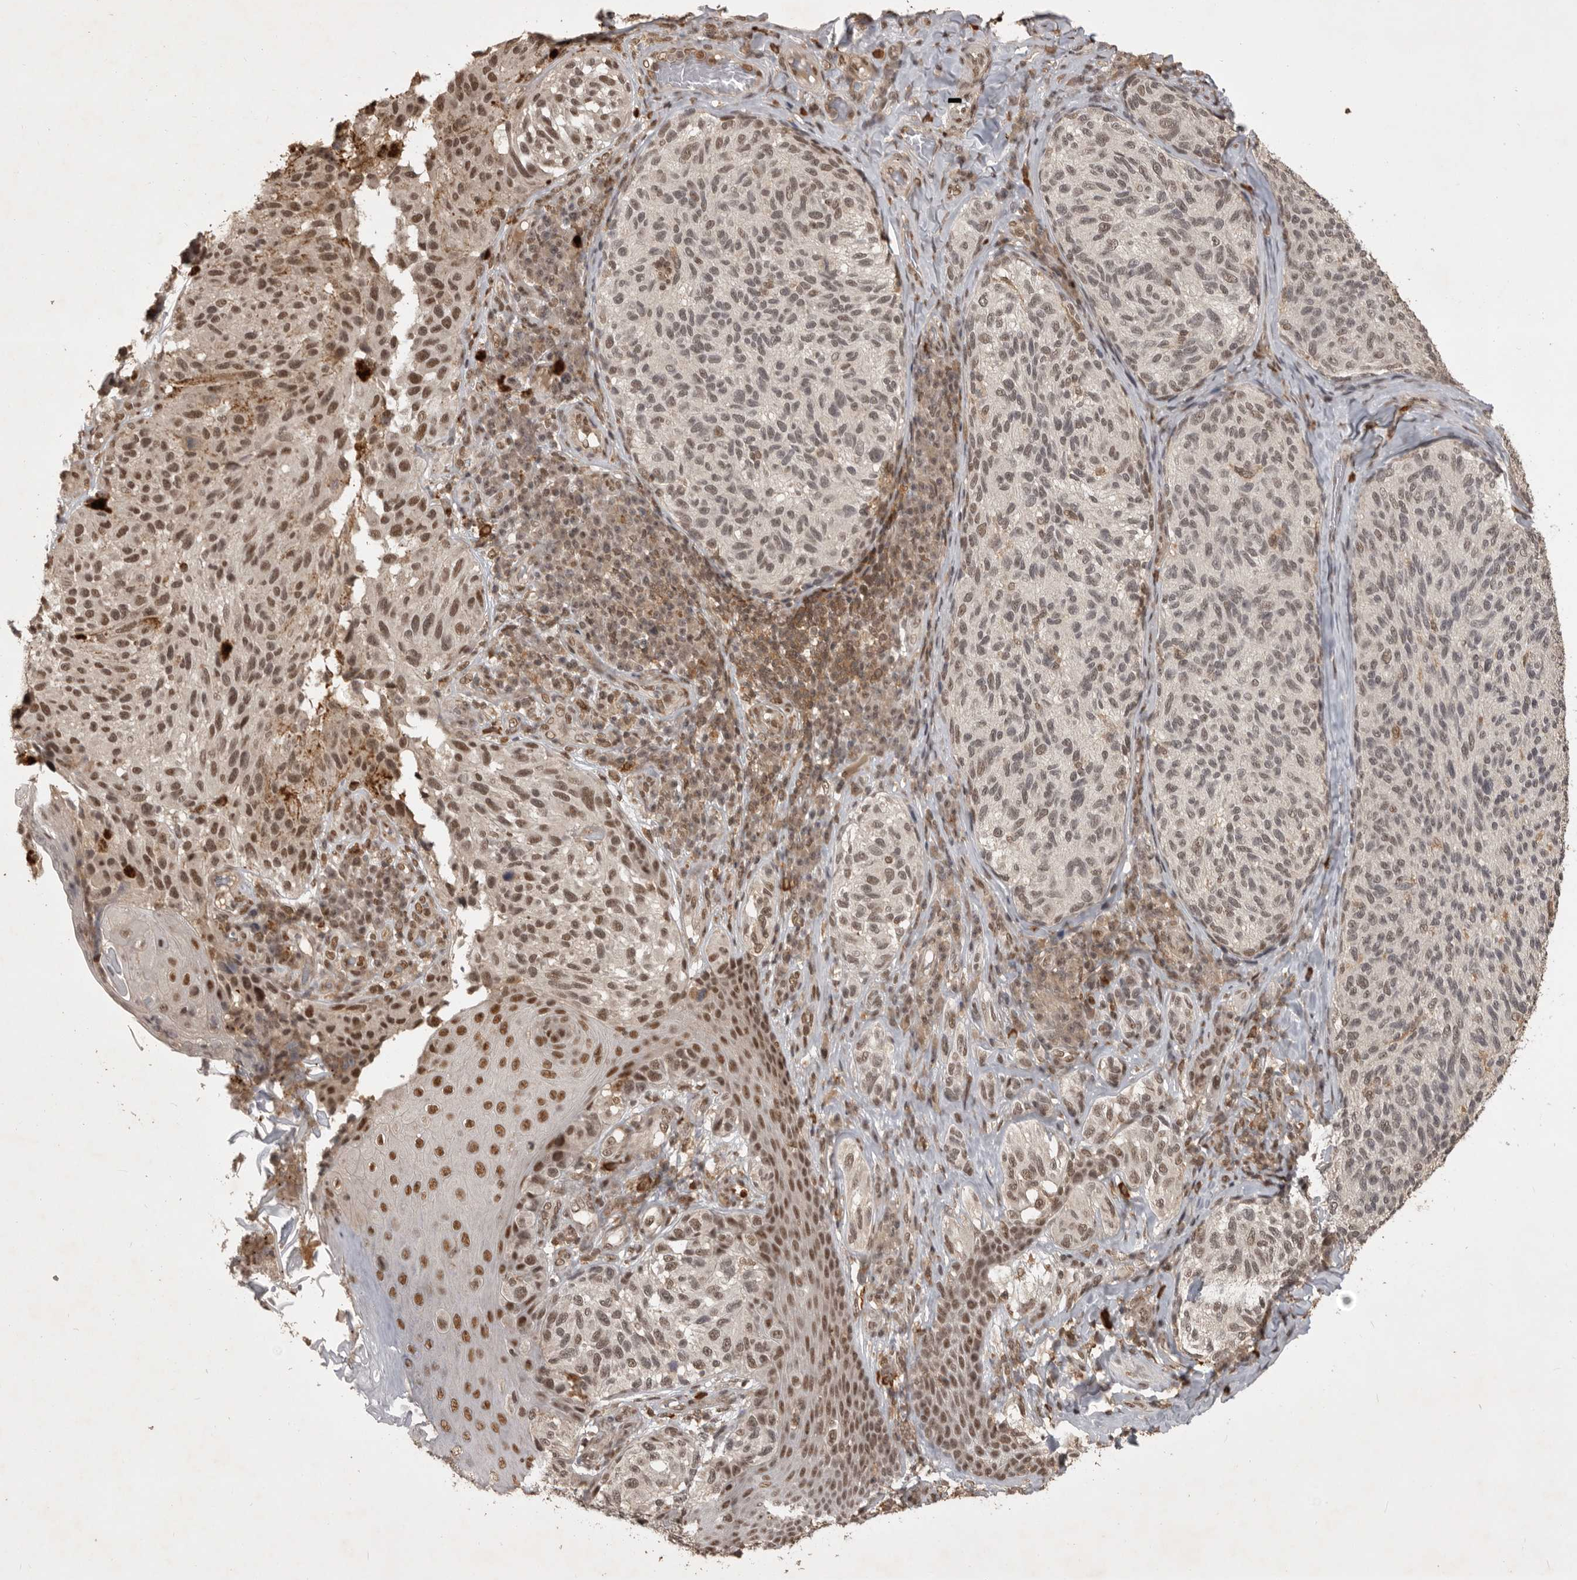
{"staining": {"intensity": "moderate", "quantity": ">75%", "location": "nuclear"}, "tissue": "melanoma", "cell_type": "Tumor cells", "image_type": "cancer", "snomed": [{"axis": "morphology", "description": "Malignant melanoma, NOS"}, {"axis": "topography", "description": "Skin"}], "caption": "Protein expression analysis of human malignant melanoma reveals moderate nuclear expression in about >75% of tumor cells. The protein is stained brown, and the nuclei are stained in blue (DAB (3,3'-diaminobenzidine) IHC with brightfield microscopy, high magnification).", "gene": "CBLL1", "patient": {"sex": "female", "age": 73}}